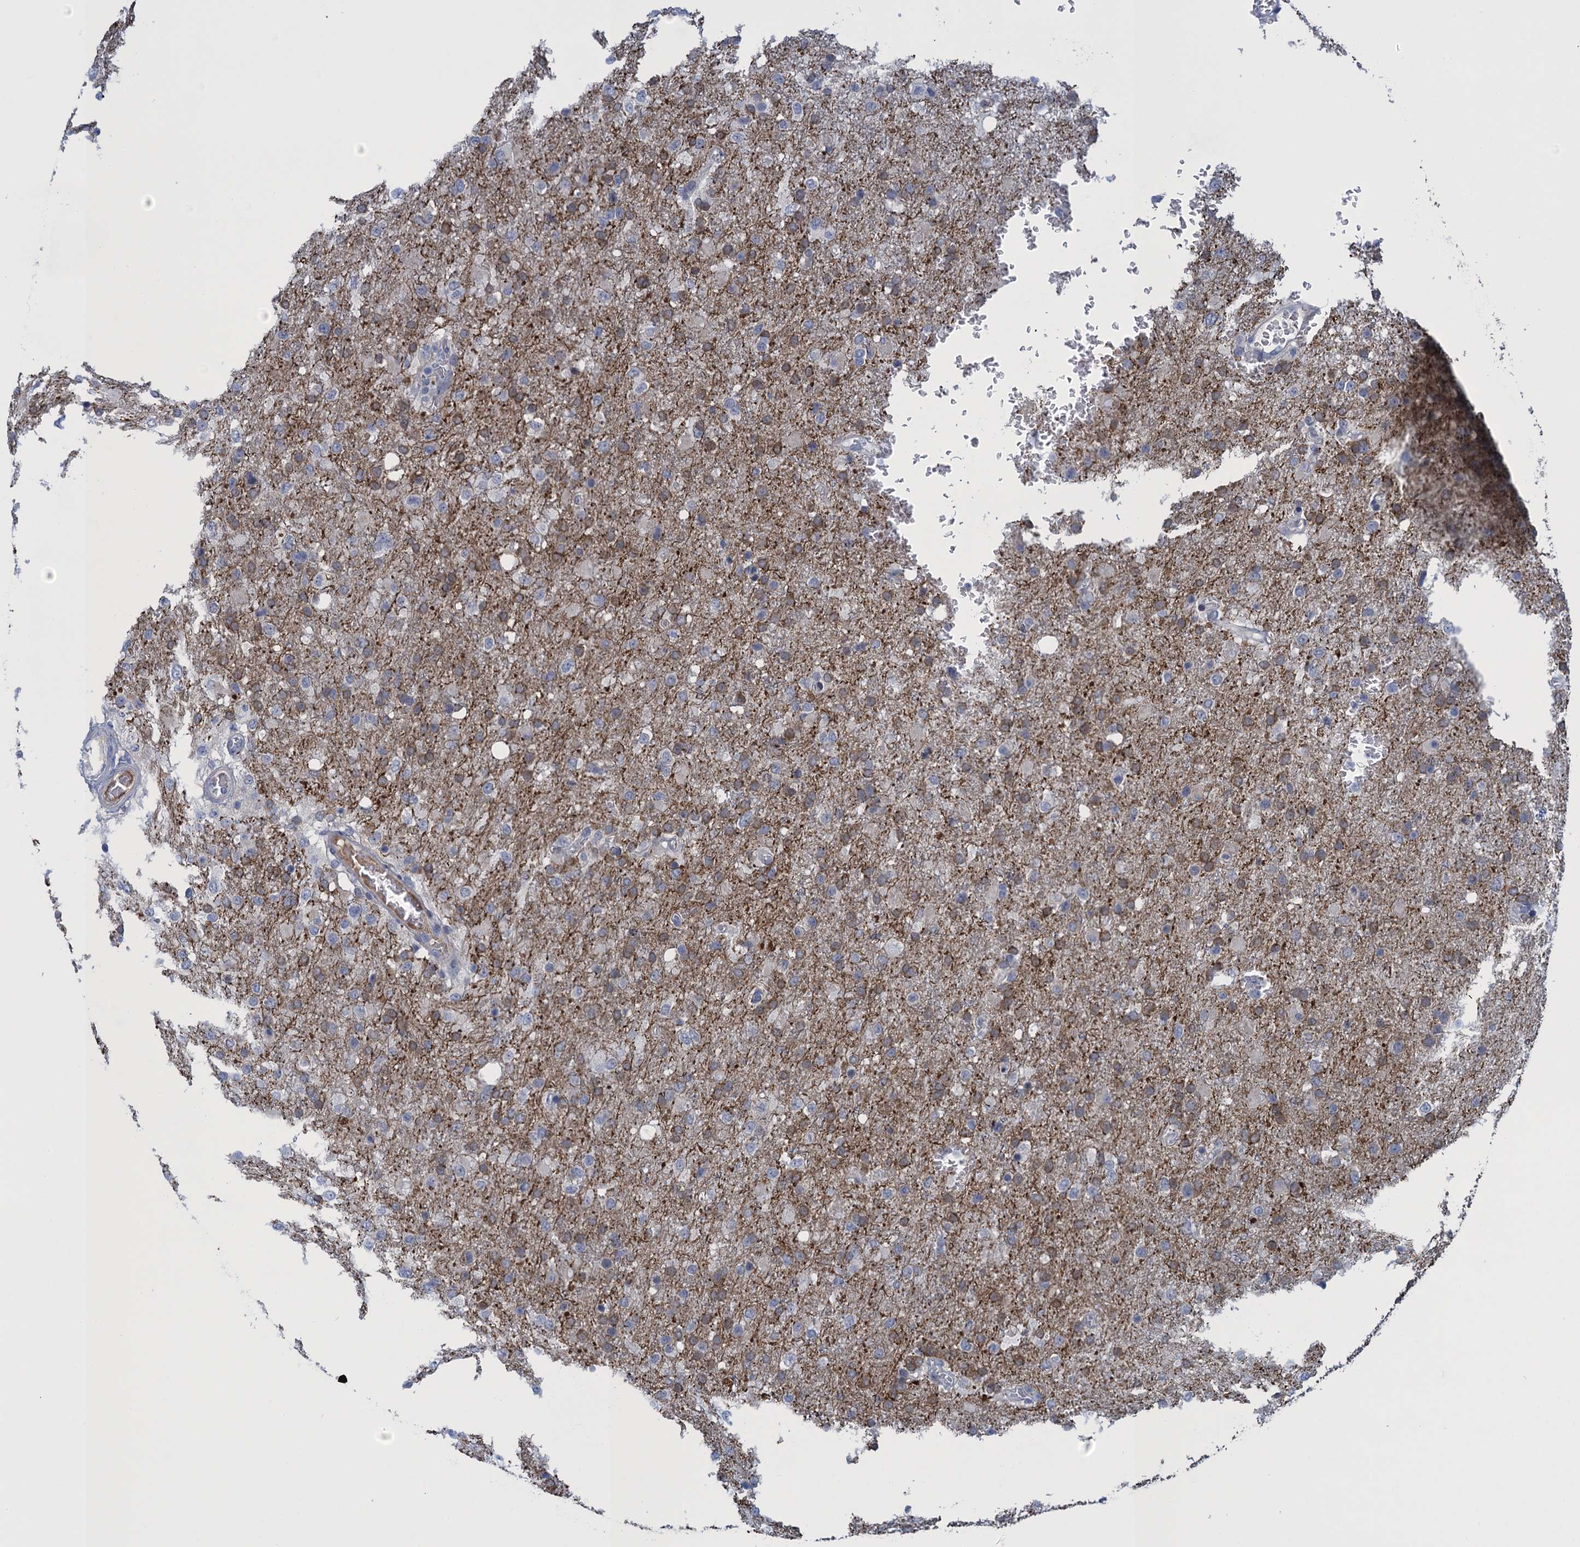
{"staining": {"intensity": "weak", "quantity": "25%-75%", "location": "cytoplasmic/membranous"}, "tissue": "glioma", "cell_type": "Tumor cells", "image_type": "cancer", "snomed": [{"axis": "morphology", "description": "Glioma, malignant, High grade"}, {"axis": "topography", "description": "Brain"}], "caption": "The image demonstrates staining of malignant glioma (high-grade), revealing weak cytoplasmic/membranous protein staining (brown color) within tumor cells.", "gene": "SCEL", "patient": {"sex": "female", "age": 74}}